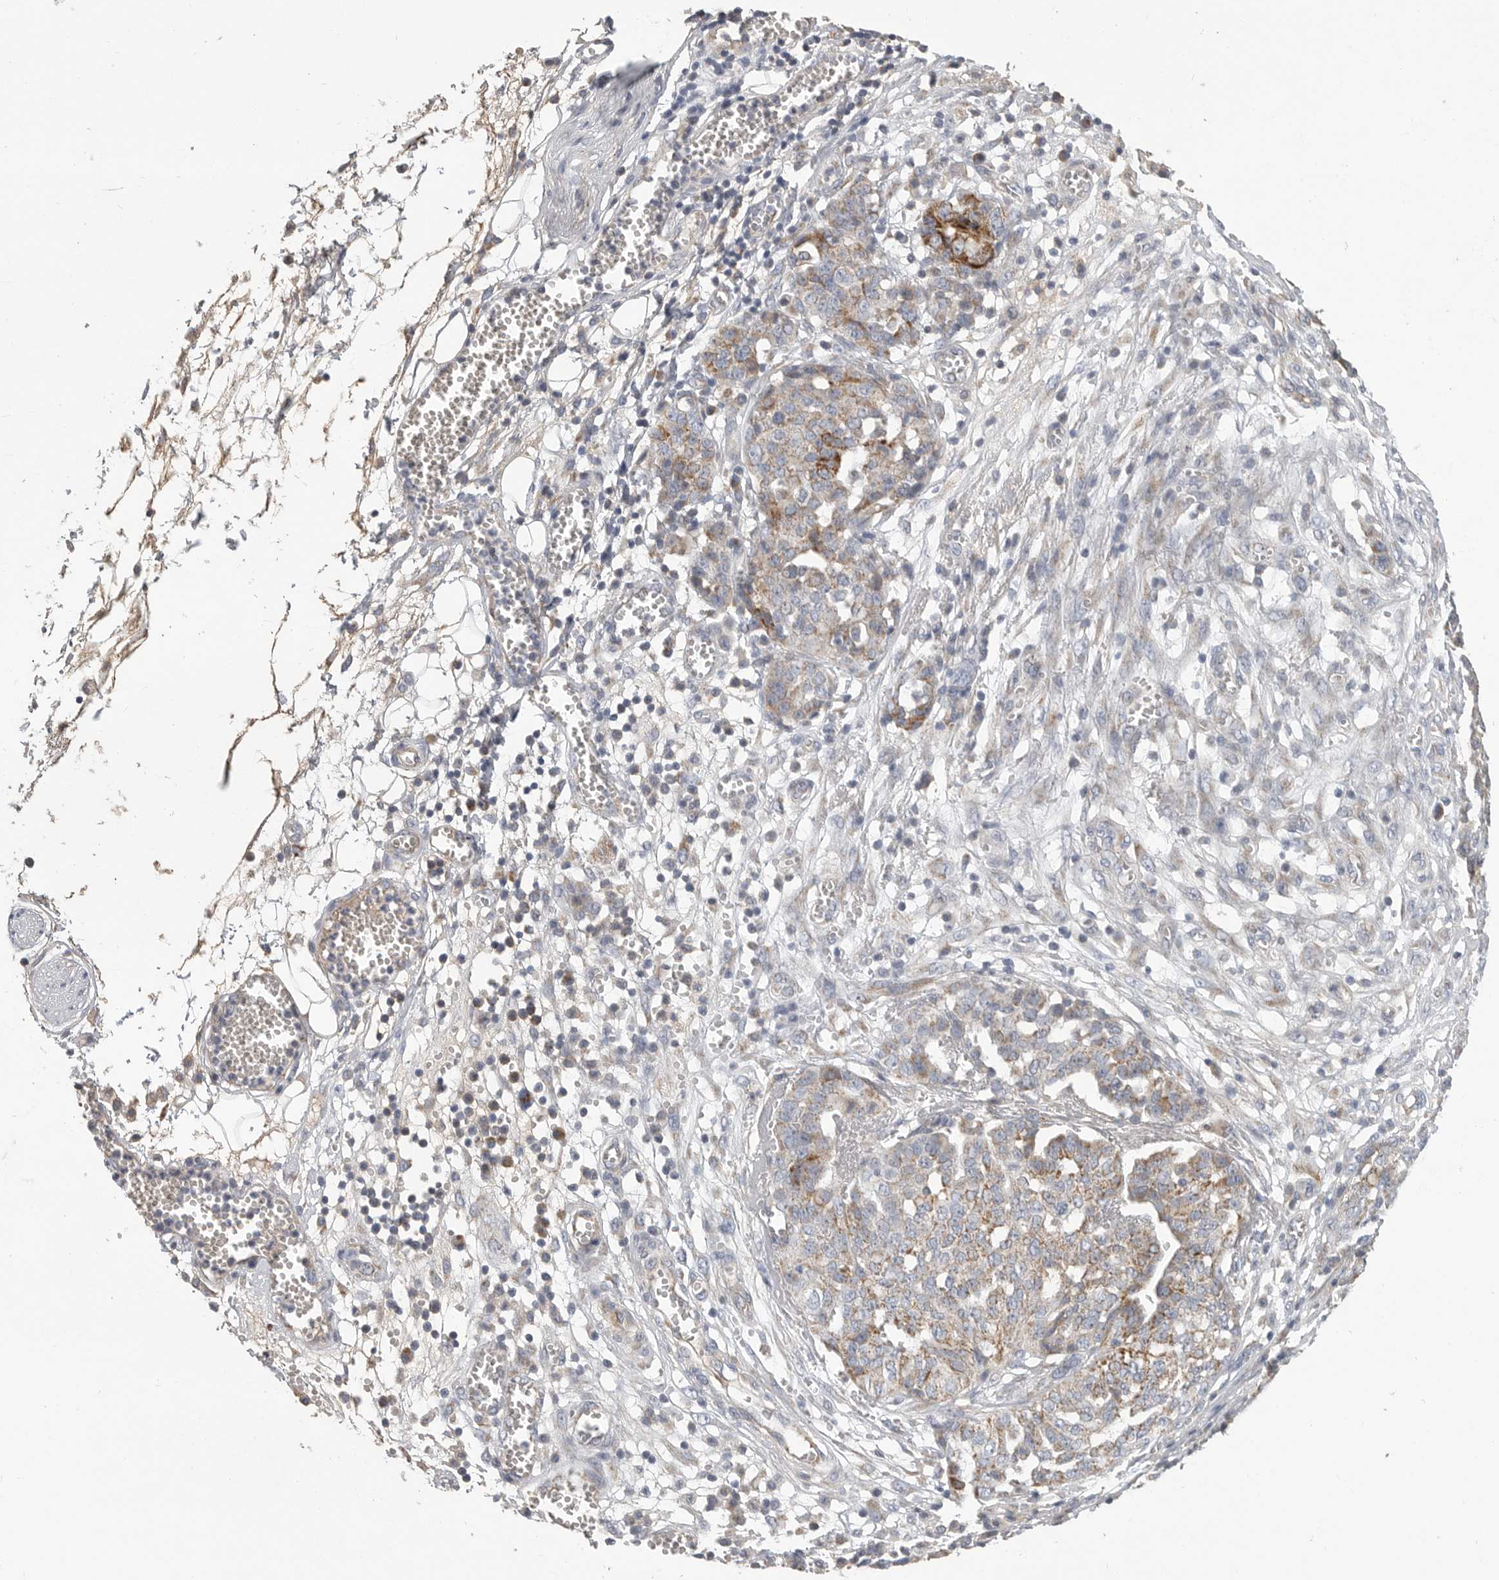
{"staining": {"intensity": "moderate", "quantity": ">75%", "location": "cytoplasmic/membranous"}, "tissue": "ovarian cancer", "cell_type": "Tumor cells", "image_type": "cancer", "snomed": [{"axis": "morphology", "description": "Cystadenocarcinoma, serous, NOS"}, {"axis": "topography", "description": "Soft tissue"}, {"axis": "topography", "description": "Ovary"}], "caption": "Immunohistochemistry (IHC) micrograph of ovarian cancer stained for a protein (brown), which demonstrates medium levels of moderate cytoplasmic/membranous expression in about >75% of tumor cells.", "gene": "SDC3", "patient": {"sex": "female", "age": 57}}